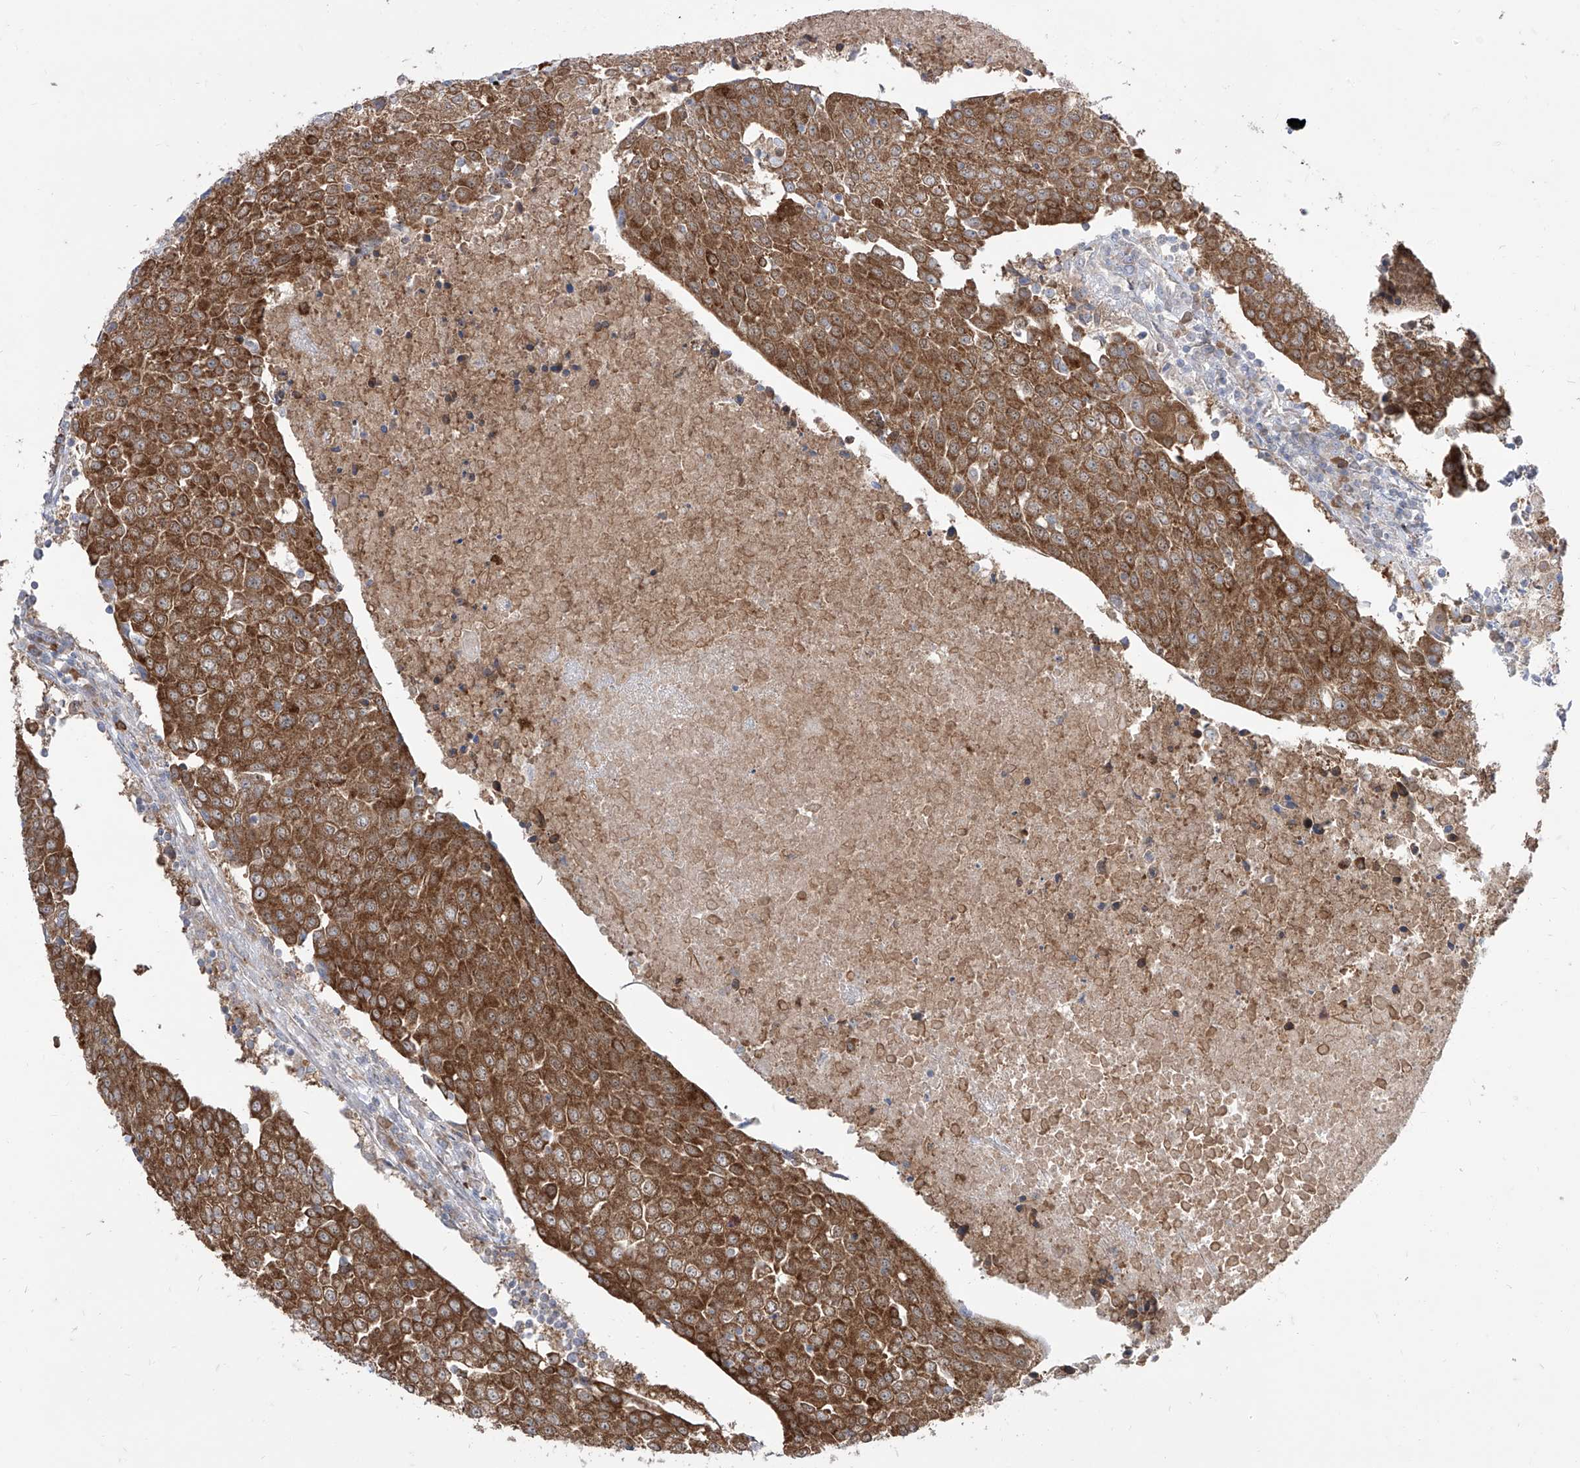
{"staining": {"intensity": "strong", "quantity": ">75%", "location": "cytoplasmic/membranous"}, "tissue": "urothelial cancer", "cell_type": "Tumor cells", "image_type": "cancer", "snomed": [{"axis": "morphology", "description": "Urothelial carcinoma, High grade"}, {"axis": "topography", "description": "Urinary bladder"}], "caption": "A micrograph of urothelial carcinoma (high-grade) stained for a protein shows strong cytoplasmic/membranous brown staining in tumor cells.", "gene": "BROX", "patient": {"sex": "female", "age": 85}}